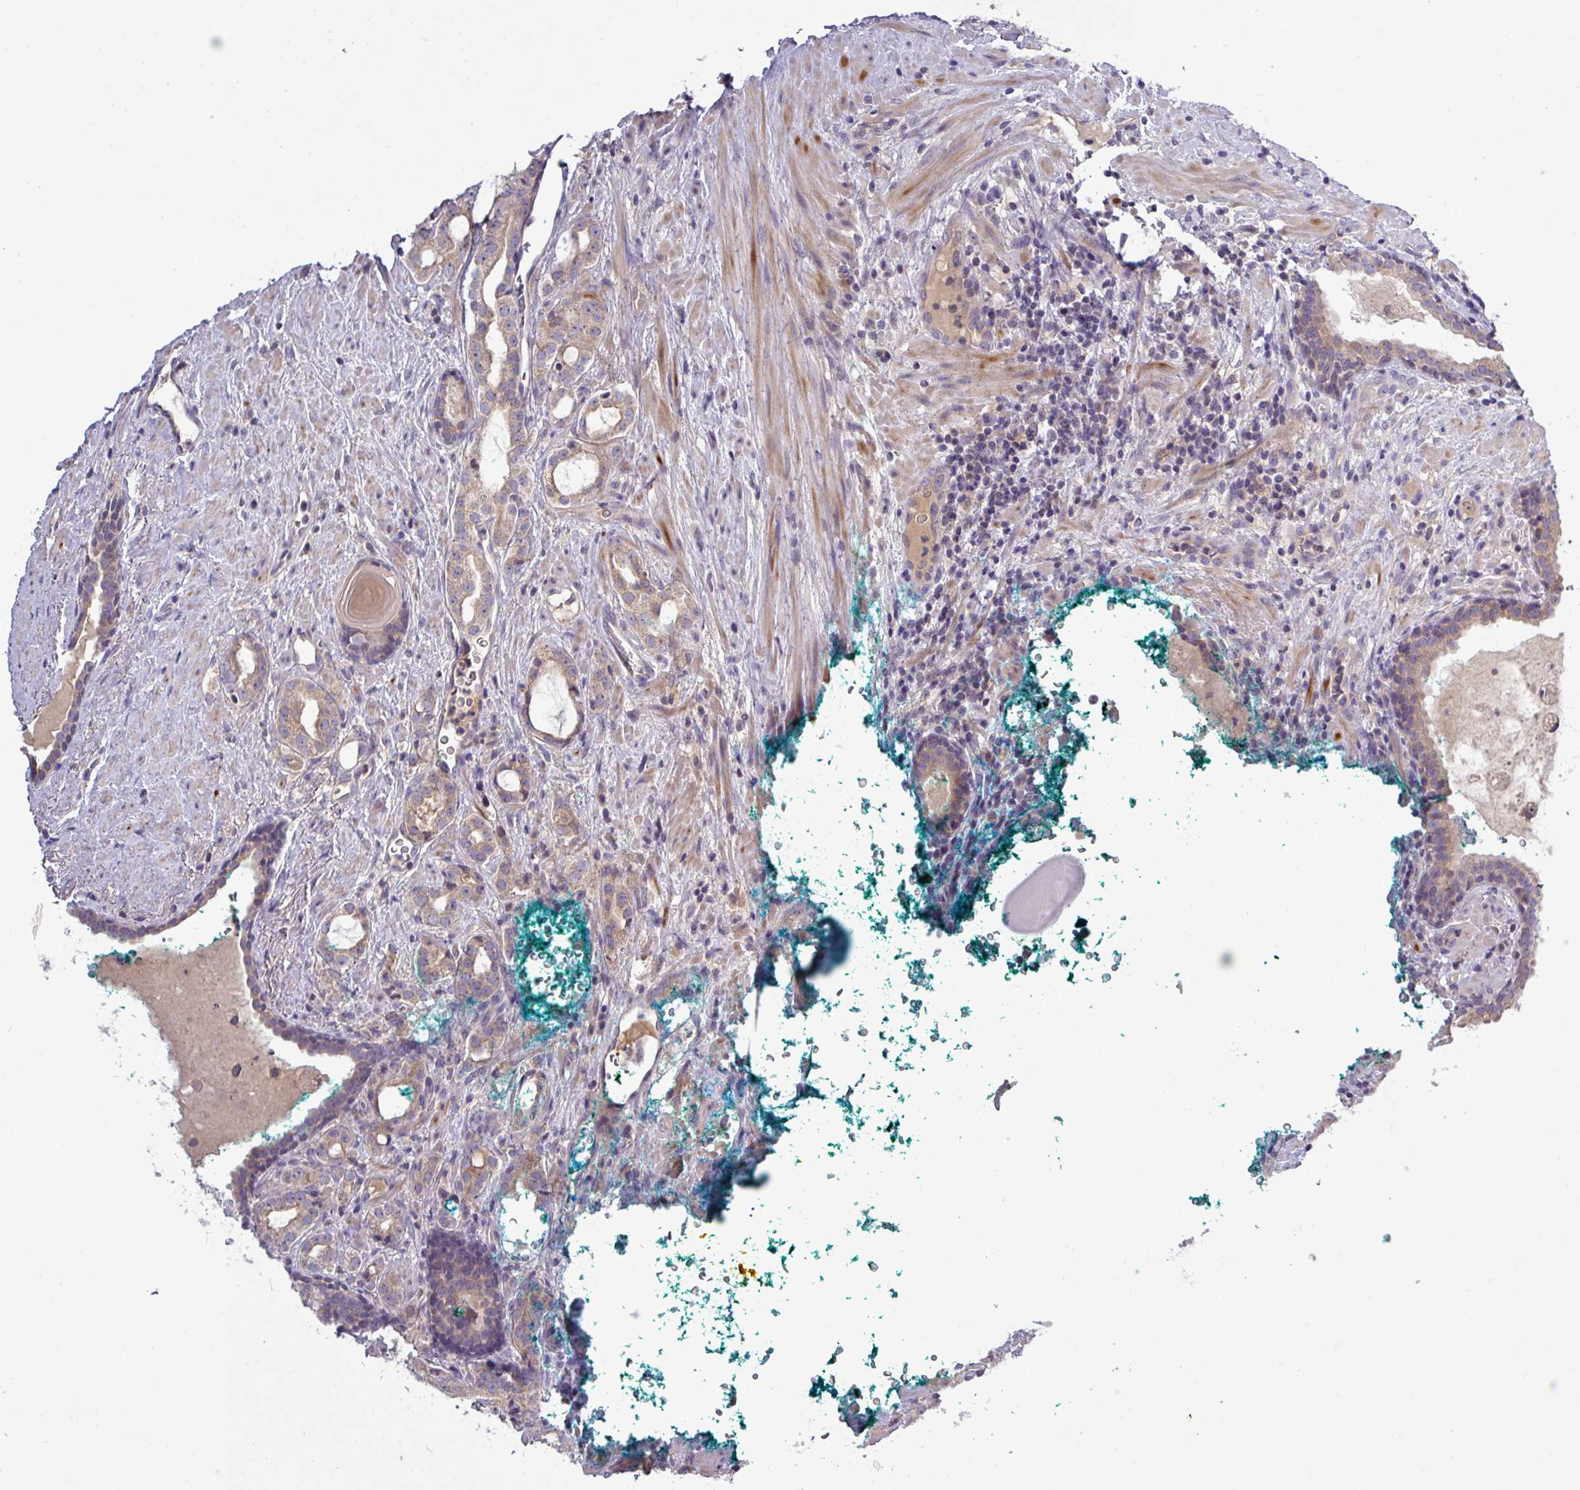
{"staining": {"intensity": "weak", "quantity": "25%-75%", "location": "cytoplasmic/membranous"}, "tissue": "prostate cancer", "cell_type": "Tumor cells", "image_type": "cancer", "snomed": [{"axis": "morphology", "description": "Adenocarcinoma, High grade"}, {"axis": "topography", "description": "Prostate"}], "caption": "Human high-grade adenocarcinoma (prostate) stained for a protein (brown) reveals weak cytoplasmic/membranous positive expression in about 25%-75% of tumor cells.", "gene": "TMEM62", "patient": {"sex": "male", "age": 64}}